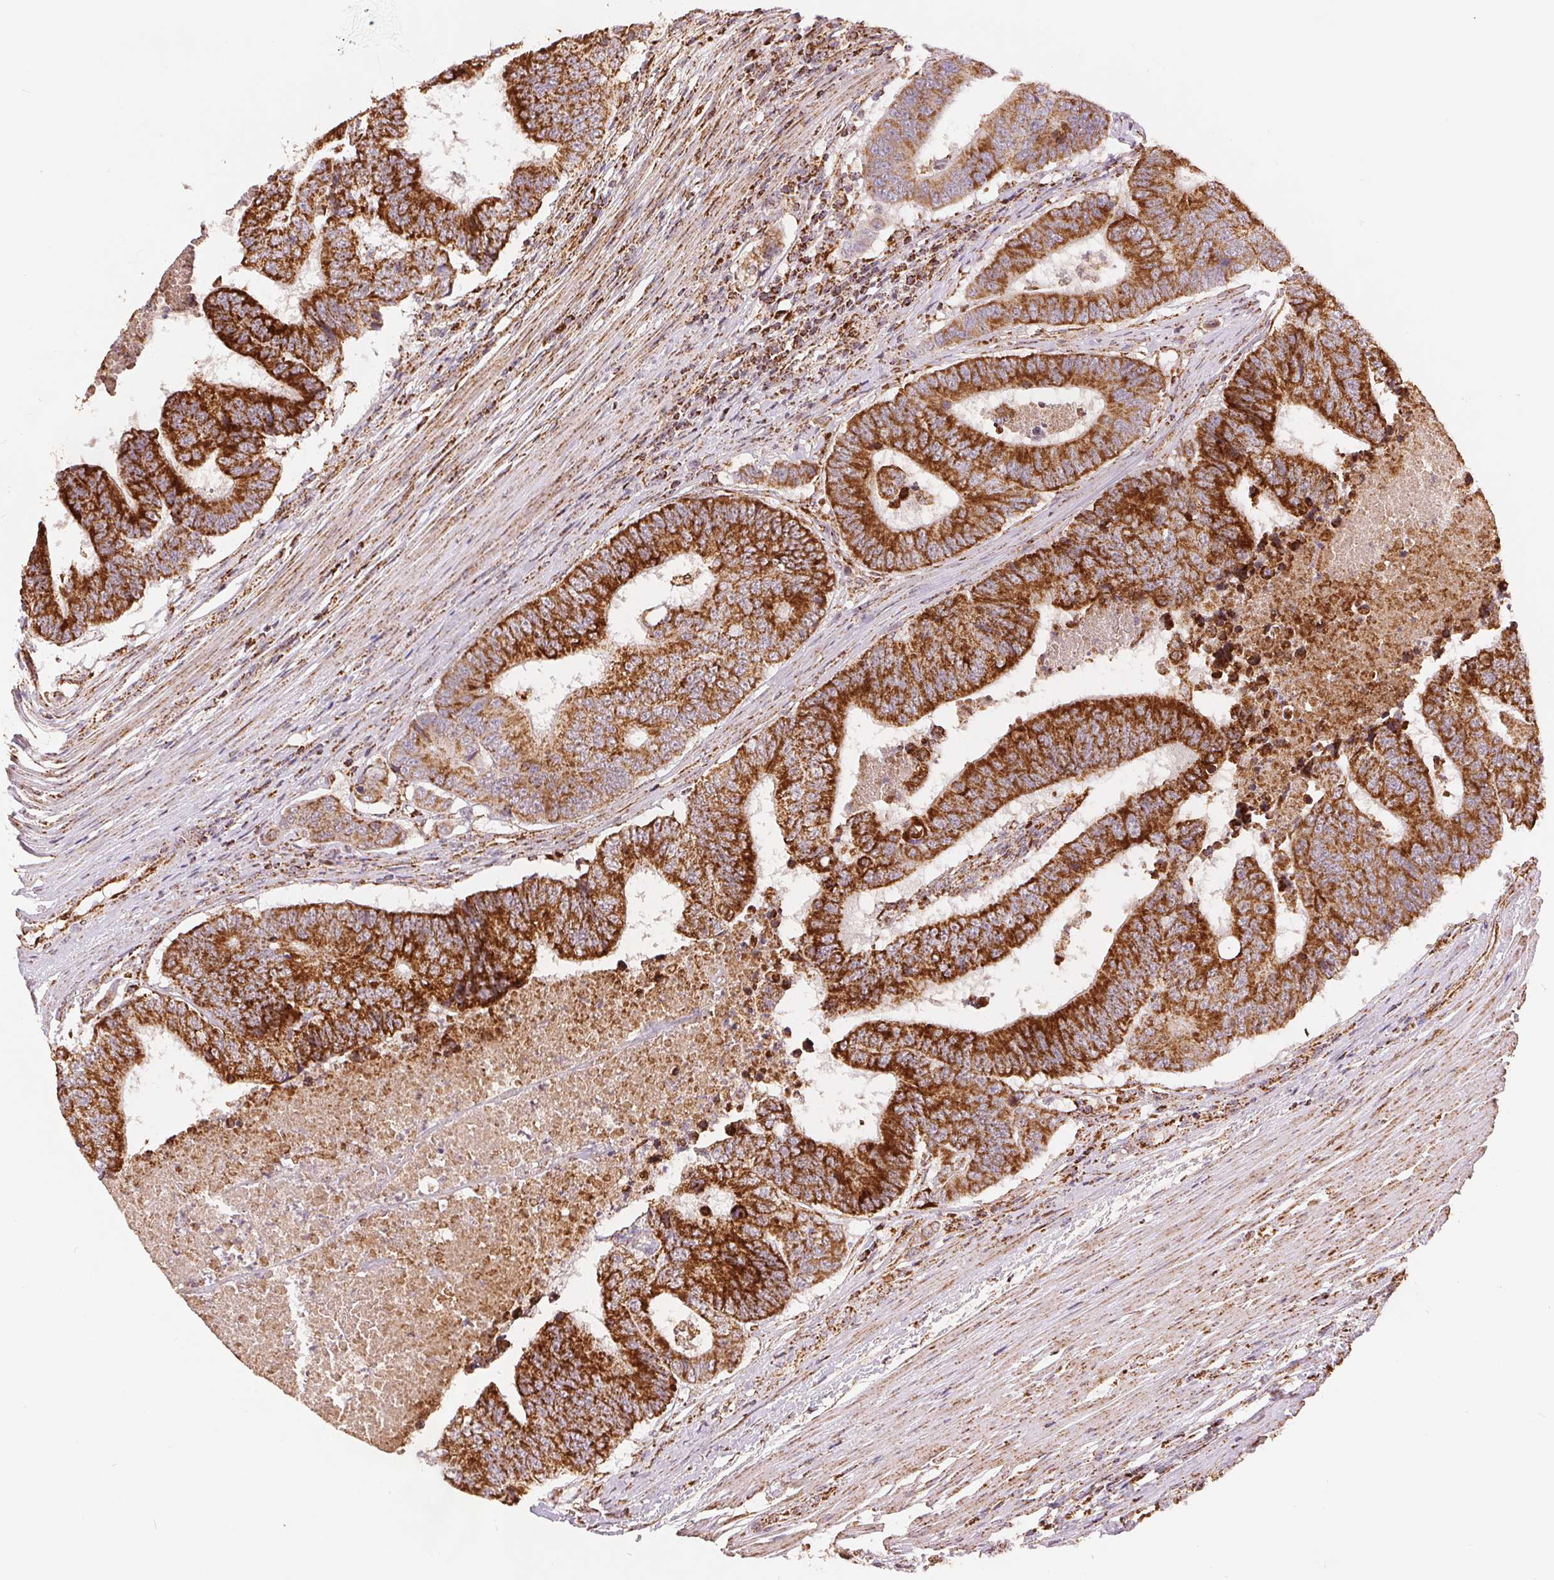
{"staining": {"intensity": "strong", "quantity": ">75%", "location": "cytoplasmic/membranous"}, "tissue": "colorectal cancer", "cell_type": "Tumor cells", "image_type": "cancer", "snomed": [{"axis": "morphology", "description": "Adenocarcinoma, NOS"}, {"axis": "topography", "description": "Colon"}], "caption": "A histopathology image showing strong cytoplasmic/membranous staining in approximately >75% of tumor cells in colorectal adenocarcinoma, as visualized by brown immunohistochemical staining.", "gene": "SDHB", "patient": {"sex": "female", "age": 48}}